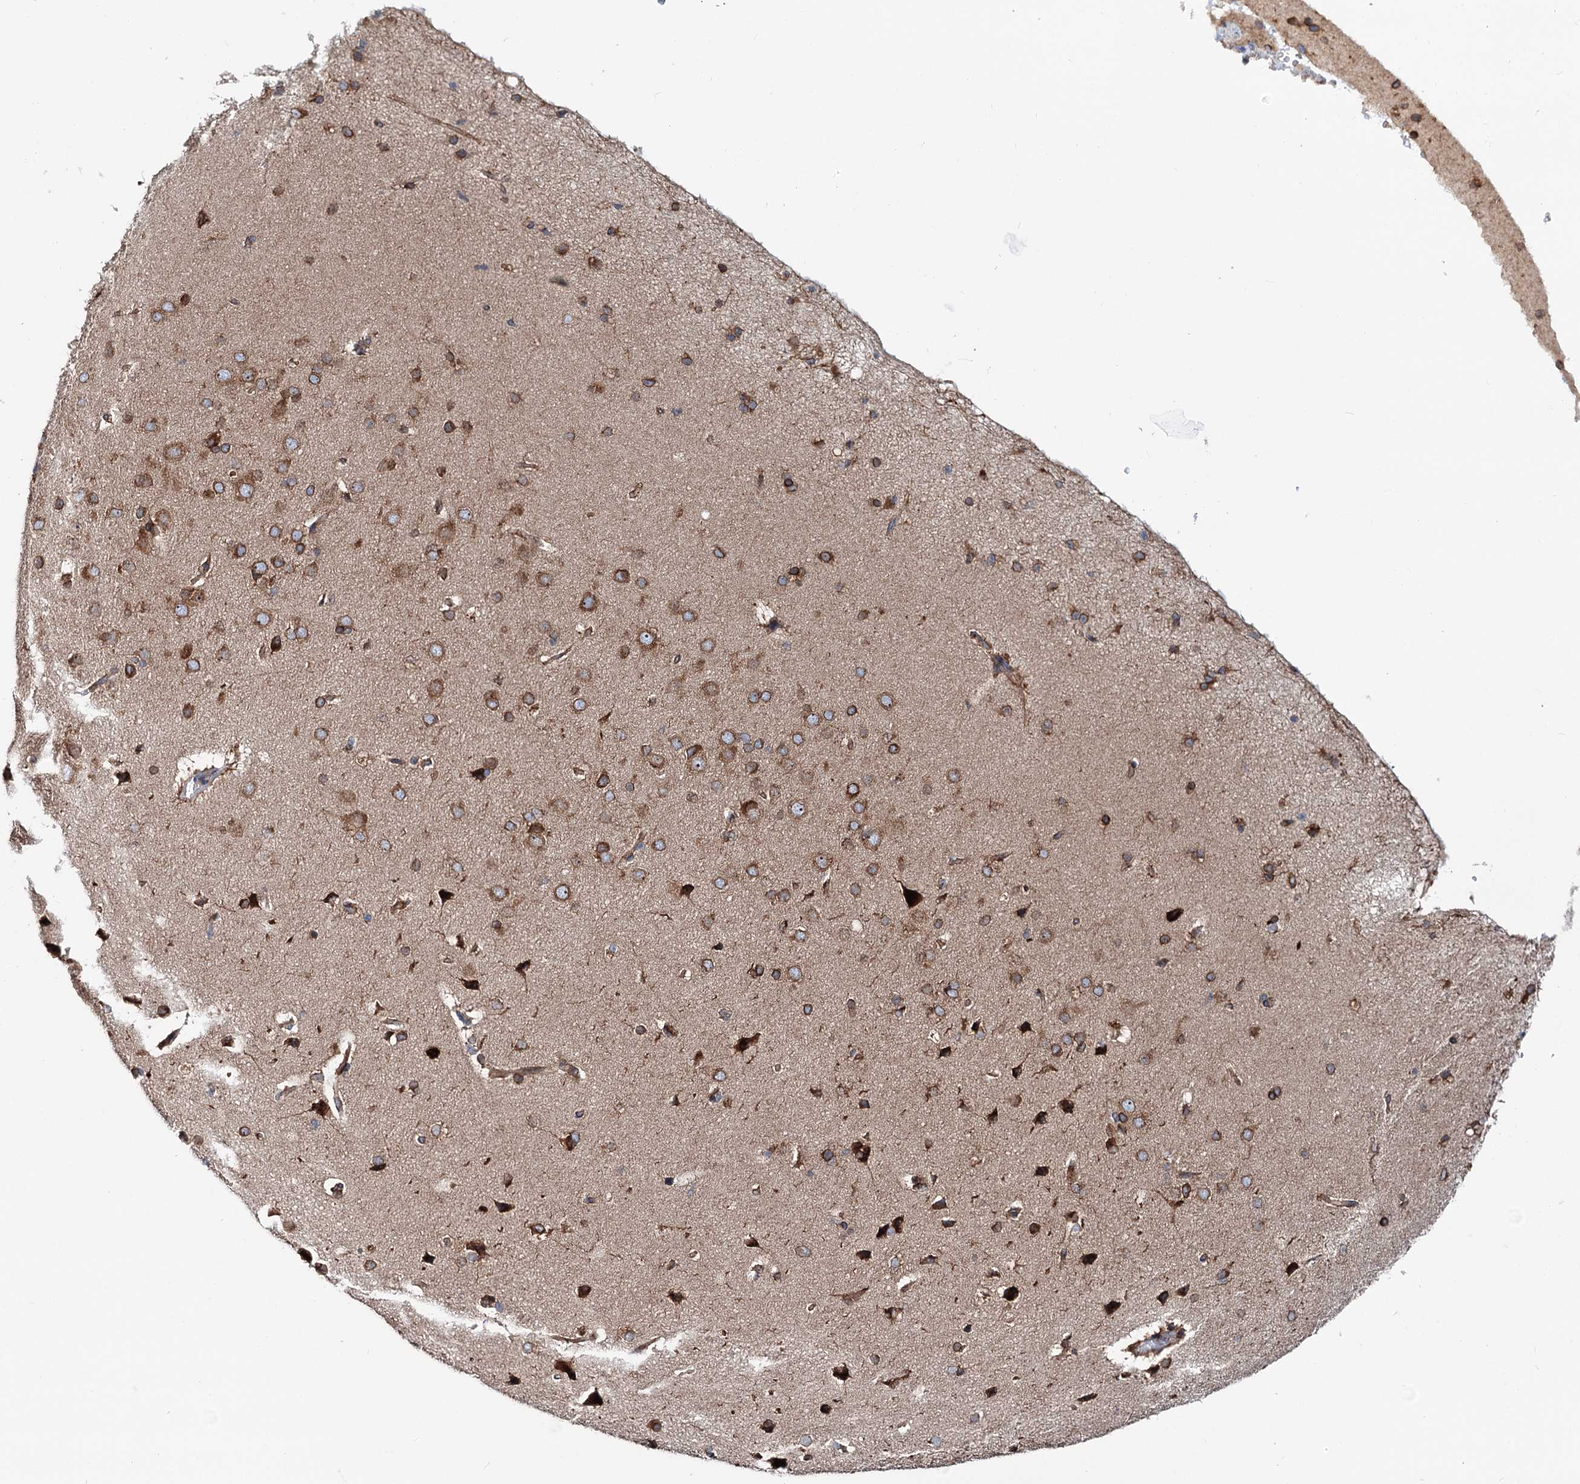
{"staining": {"intensity": "moderate", "quantity": ">75%", "location": "cytoplasmic/membranous"}, "tissue": "cerebral cortex", "cell_type": "Endothelial cells", "image_type": "normal", "snomed": [{"axis": "morphology", "description": "Normal tissue, NOS"}, {"axis": "topography", "description": "Cerebral cortex"}], "caption": "IHC (DAB (3,3'-diaminobenzidine)) staining of normal cerebral cortex exhibits moderate cytoplasmic/membranous protein staining in about >75% of endothelial cells.", "gene": "PTDSS2", "patient": {"sex": "male", "age": 62}}